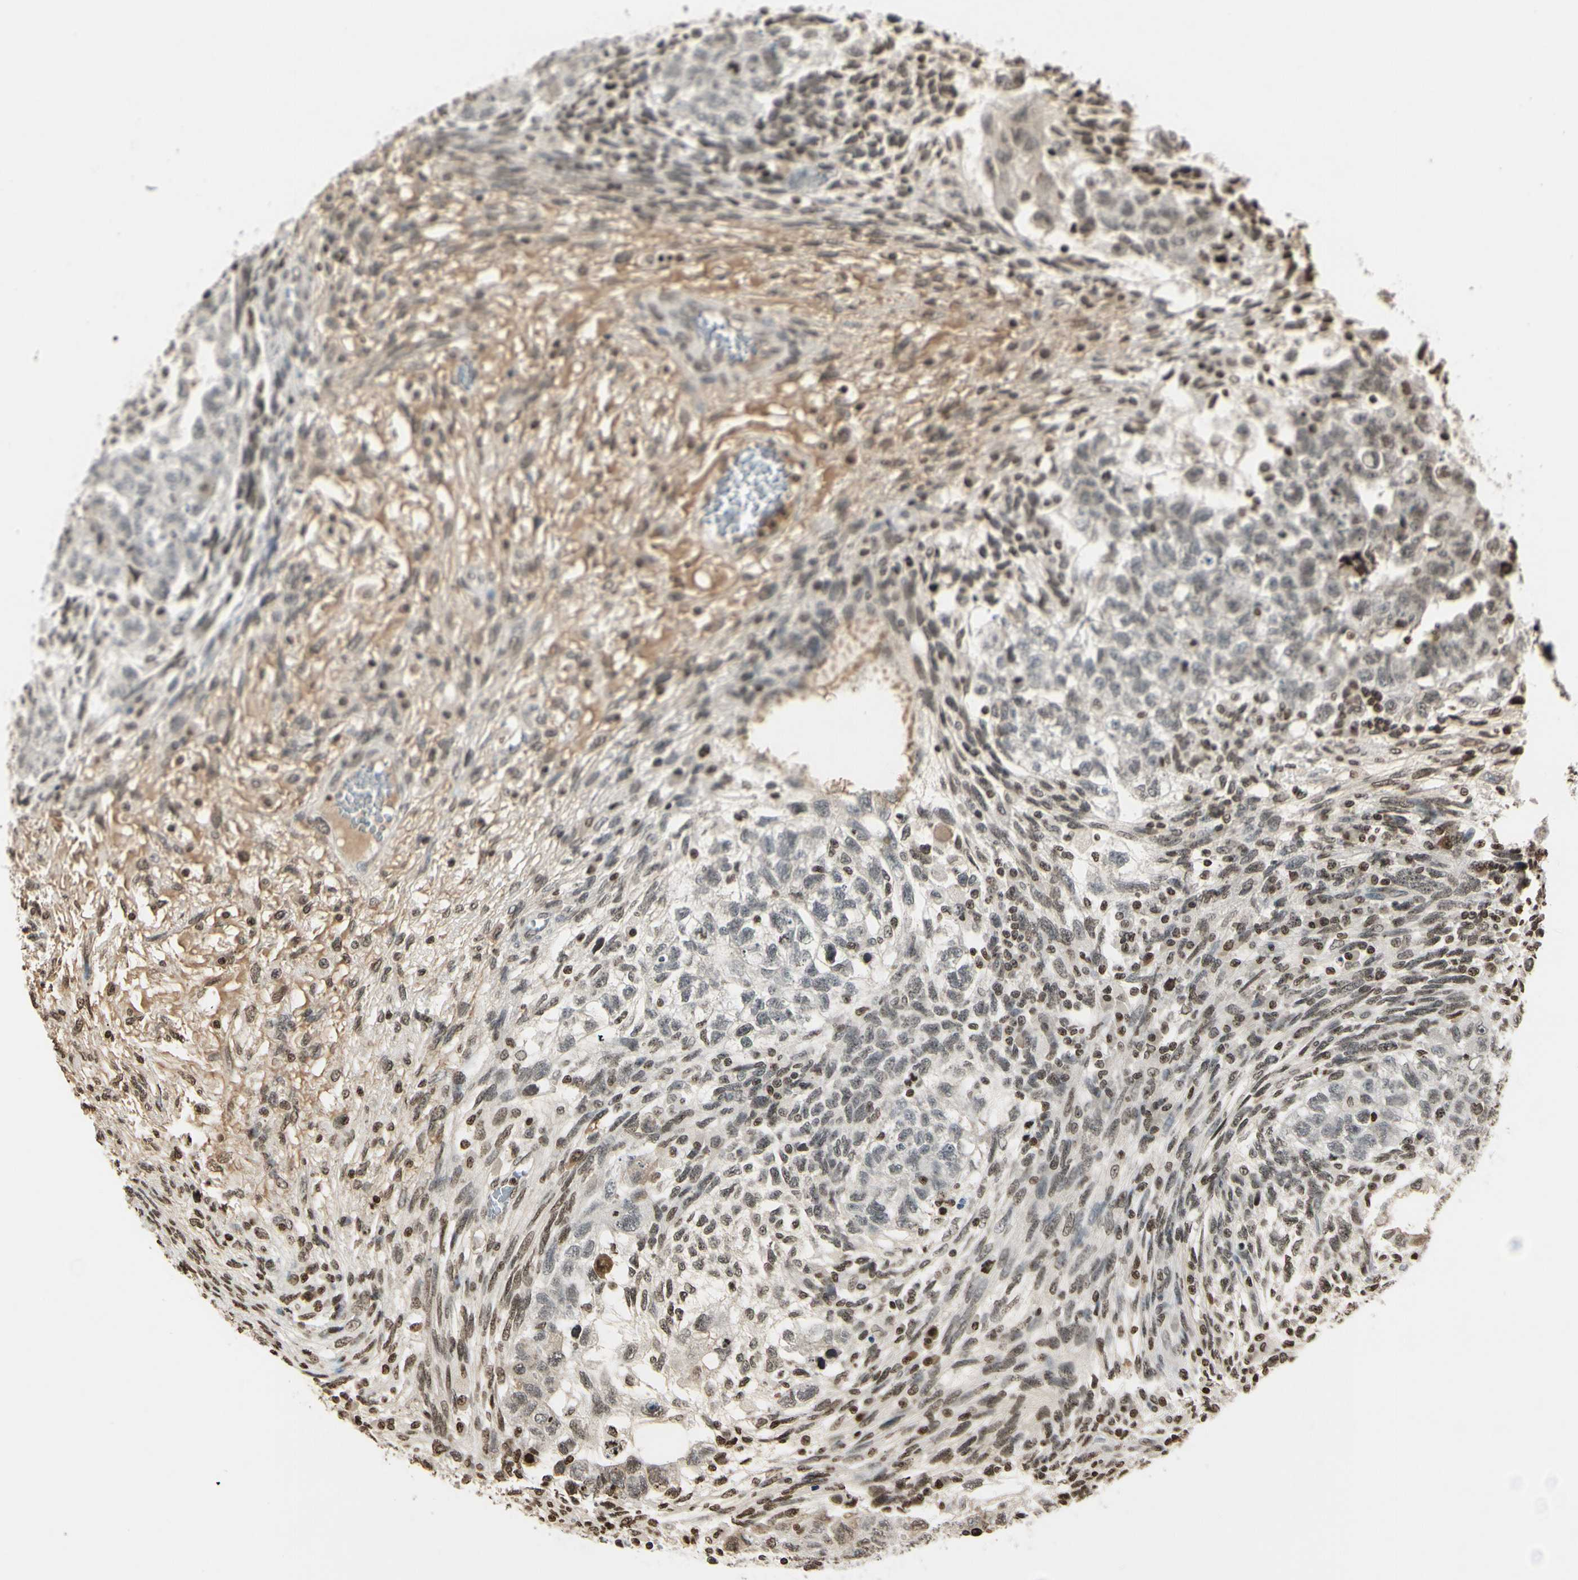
{"staining": {"intensity": "weak", "quantity": "<25%", "location": "nuclear"}, "tissue": "testis cancer", "cell_type": "Tumor cells", "image_type": "cancer", "snomed": [{"axis": "morphology", "description": "Normal tissue, NOS"}, {"axis": "morphology", "description": "Carcinoma, Embryonal, NOS"}, {"axis": "topography", "description": "Testis"}], "caption": "Protein analysis of embryonal carcinoma (testis) displays no significant expression in tumor cells.", "gene": "RORA", "patient": {"sex": "male", "age": 36}}